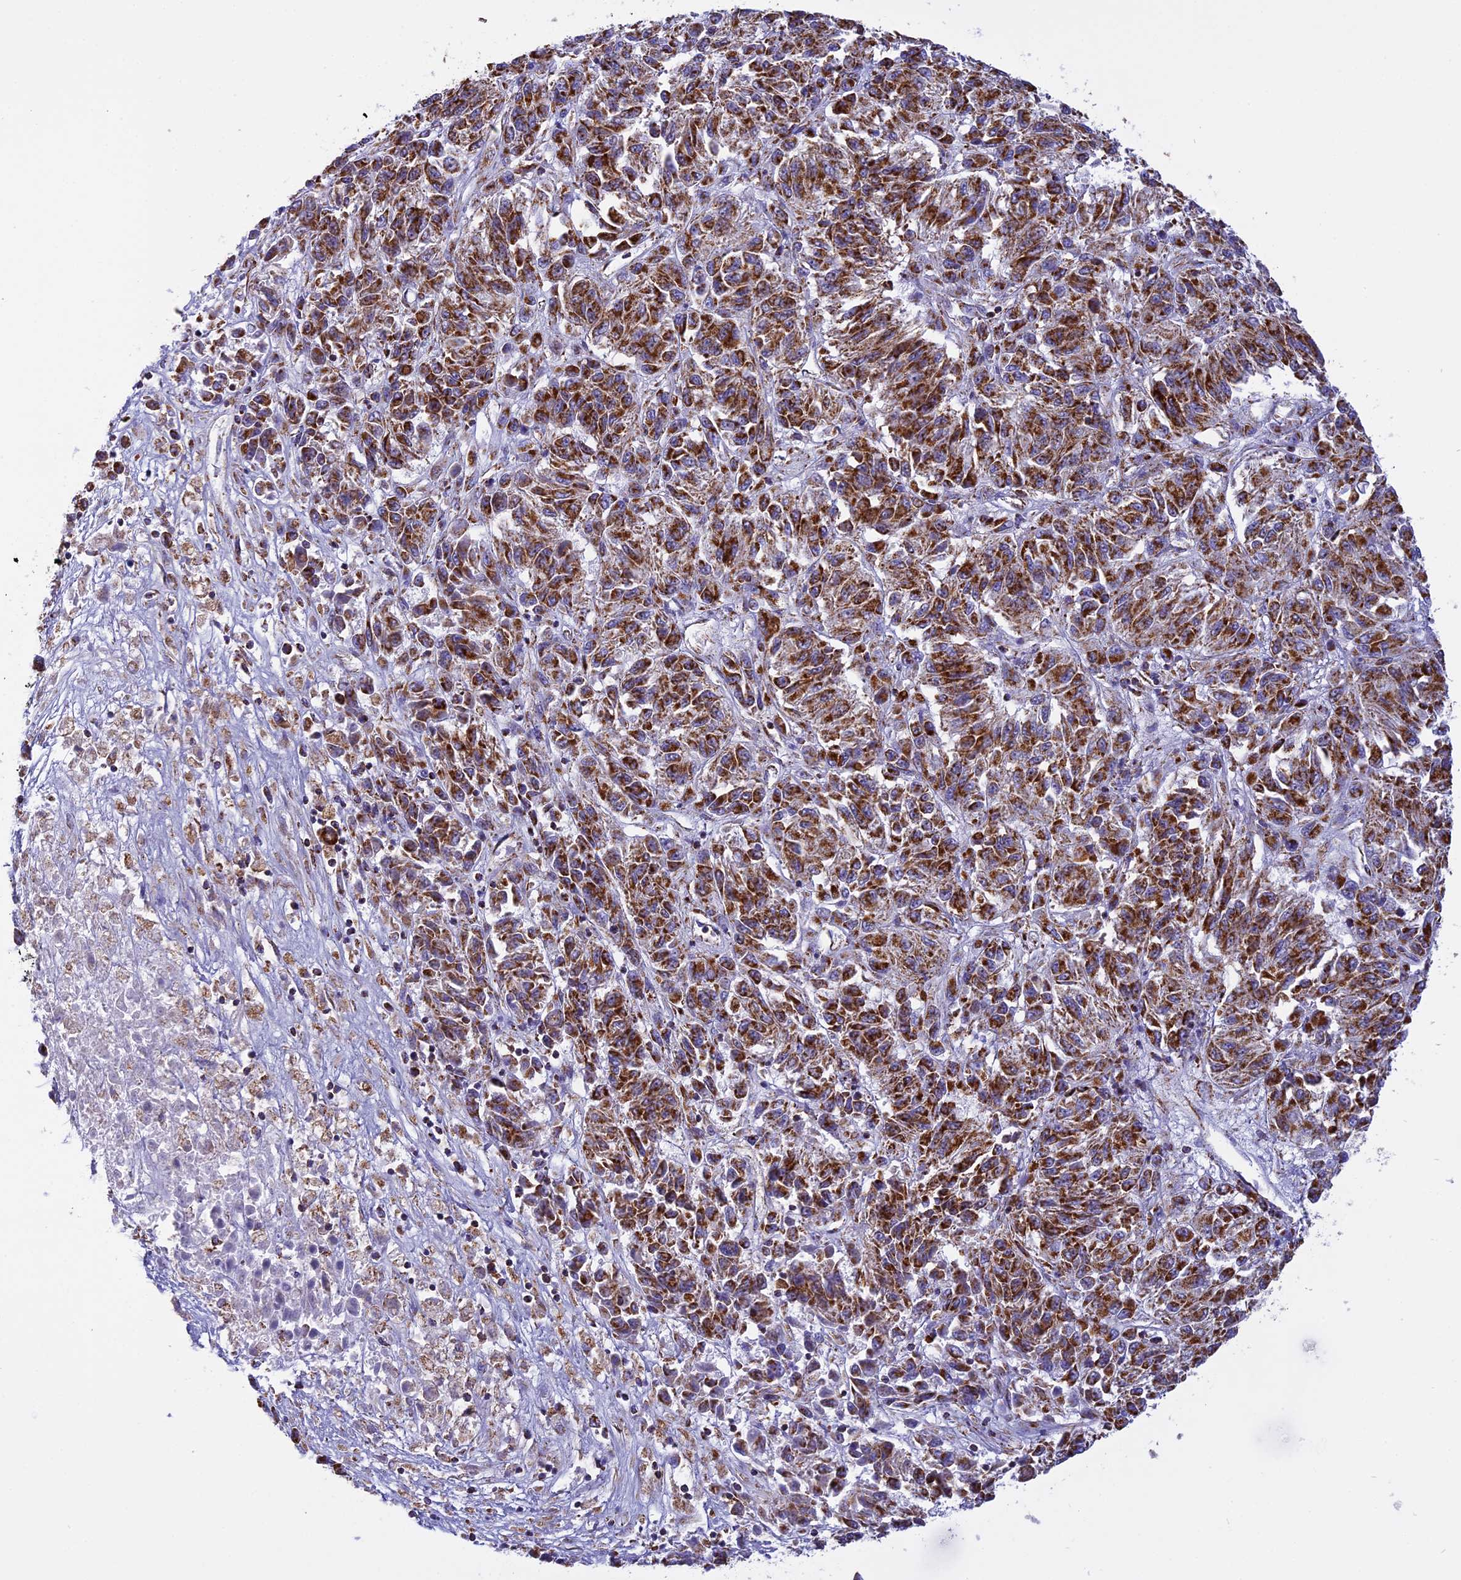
{"staining": {"intensity": "strong", "quantity": ">75%", "location": "cytoplasmic/membranous"}, "tissue": "melanoma", "cell_type": "Tumor cells", "image_type": "cancer", "snomed": [{"axis": "morphology", "description": "Malignant melanoma, Metastatic site"}, {"axis": "topography", "description": "Lung"}], "caption": "A high amount of strong cytoplasmic/membranous expression is appreciated in about >75% of tumor cells in malignant melanoma (metastatic site) tissue.", "gene": "KCNG1", "patient": {"sex": "male", "age": 64}}